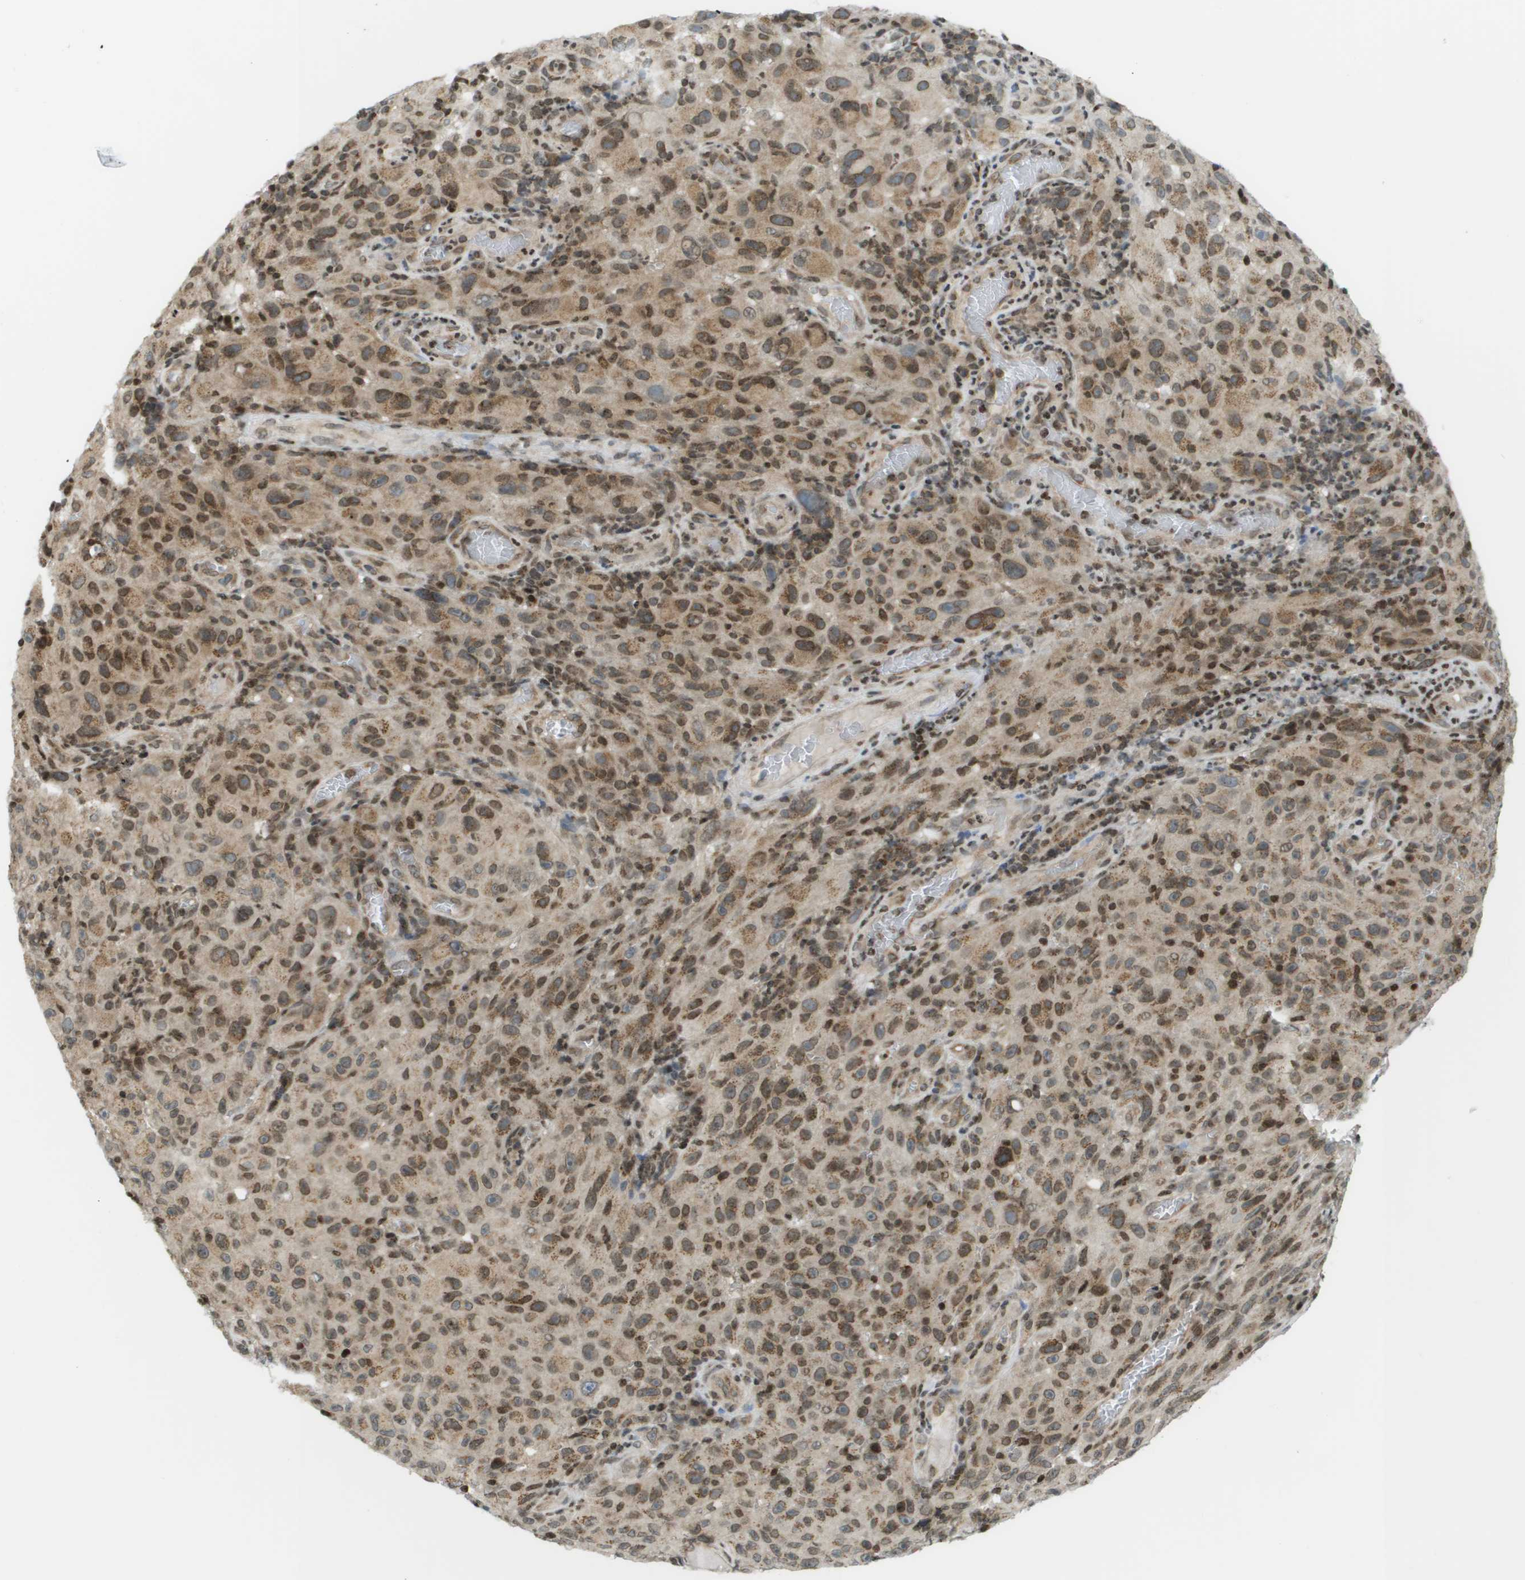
{"staining": {"intensity": "moderate", "quantity": ">75%", "location": "cytoplasmic/membranous,nuclear"}, "tissue": "melanoma", "cell_type": "Tumor cells", "image_type": "cancer", "snomed": [{"axis": "morphology", "description": "Malignant melanoma, NOS"}, {"axis": "topography", "description": "Skin"}], "caption": "Moderate cytoplasmic/membranous and nuclear protein positivity is seen in about >75% of tumor cells in malignant melanoma.", "gene": "EVC", "patient": {"sex": "female", "age": 82}}